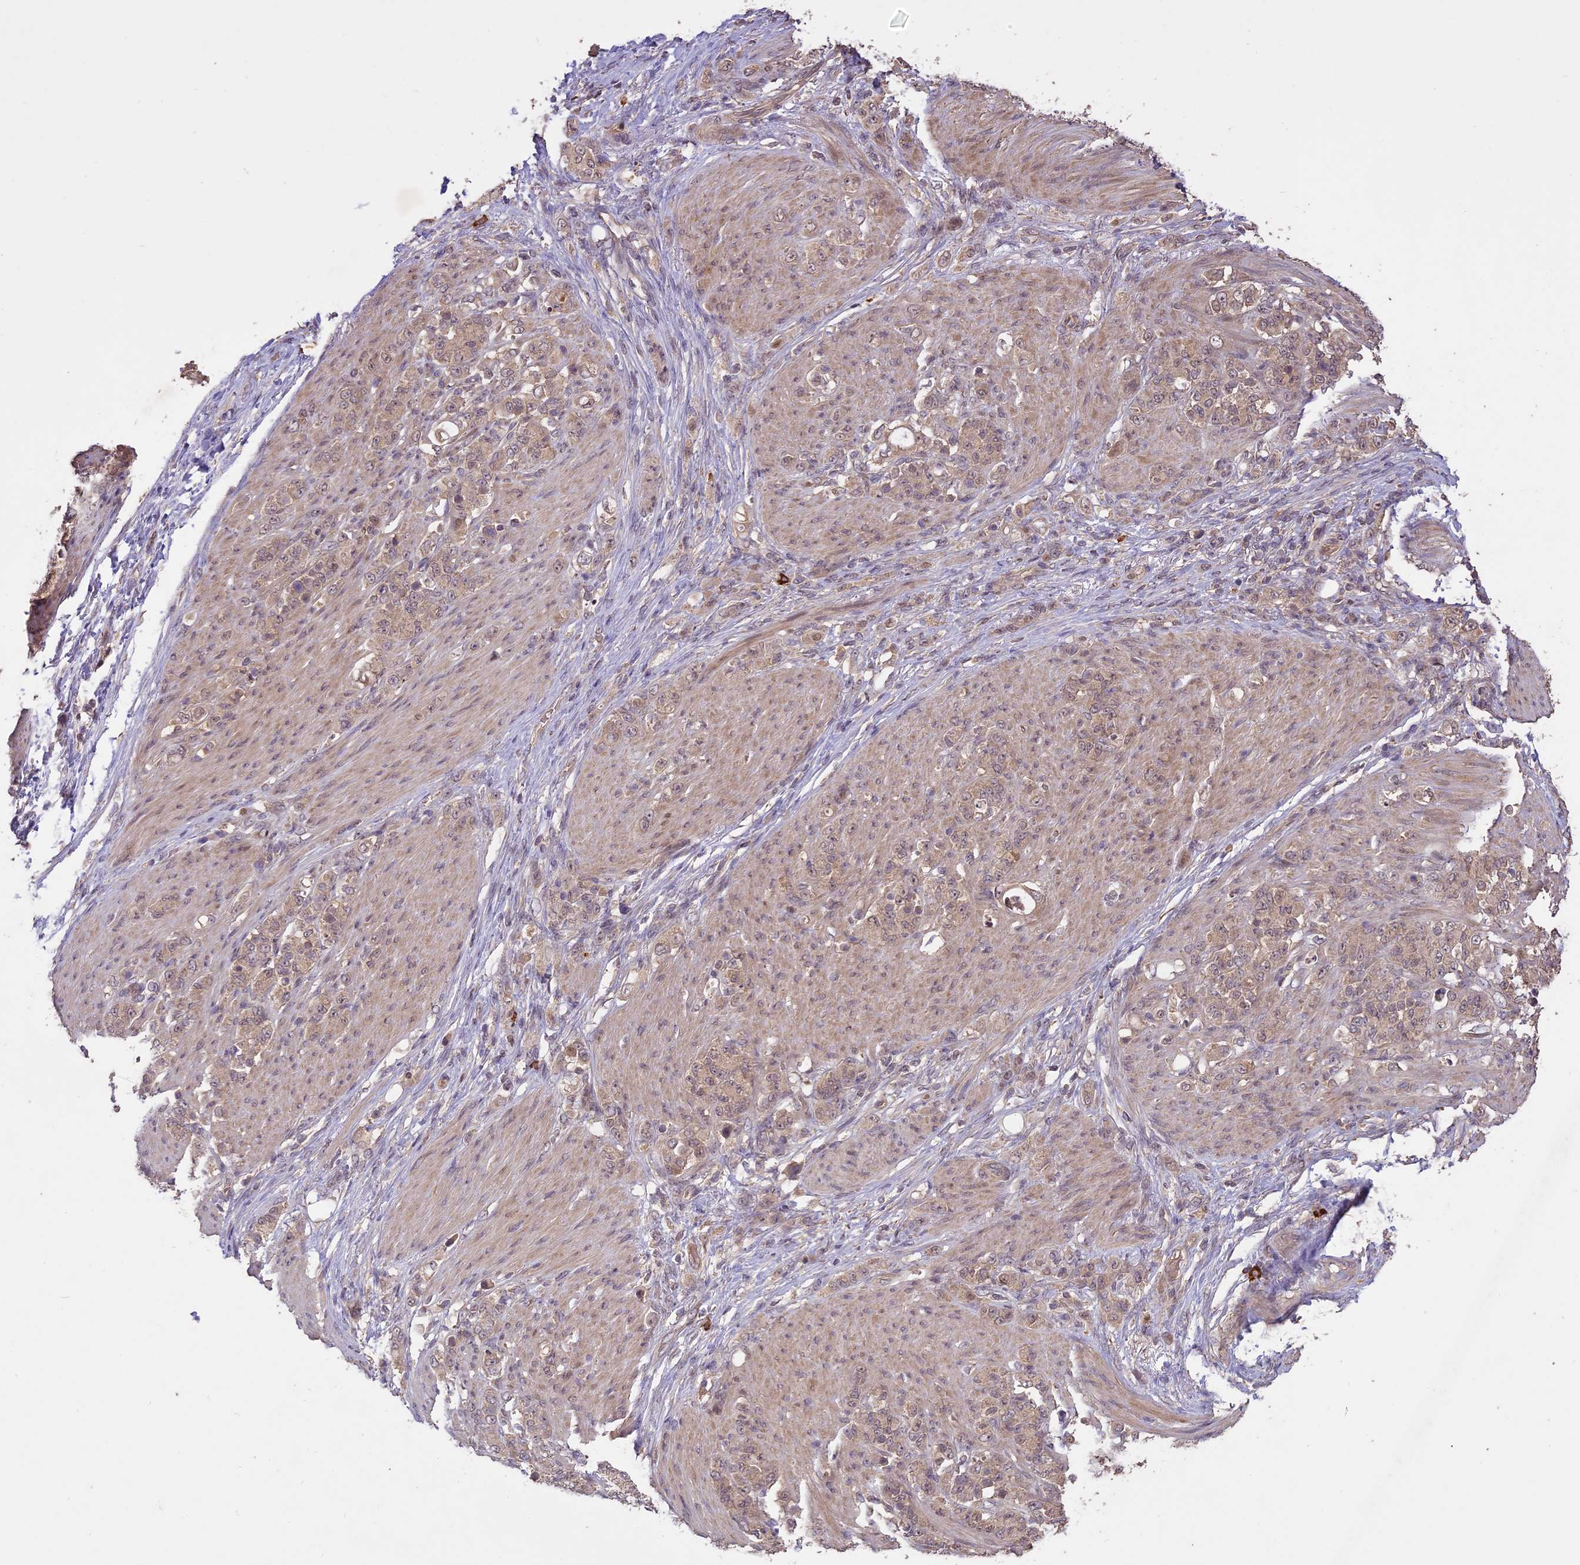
{"staining": {"intensity": "weak", "quantity": ">75%", "location": "cytoplasmic/membranous"}, "tissue": "stomach cancer", "cell_type": "Tumor cells", "image_type": "cancer", "snomed": [{"axis": "morphology", "description": "Adenocarcinoma, NOS"}, {"axis": "topography", "description": "Stomach"}], "caption": "Immunohistochemical staining of human stomach cancer reveals weak cytoplasmic/membranous protein expression in about >75% of tumor cells.", "gene": "TIGD7", "patient": {"sex": "female", "age": 79}}